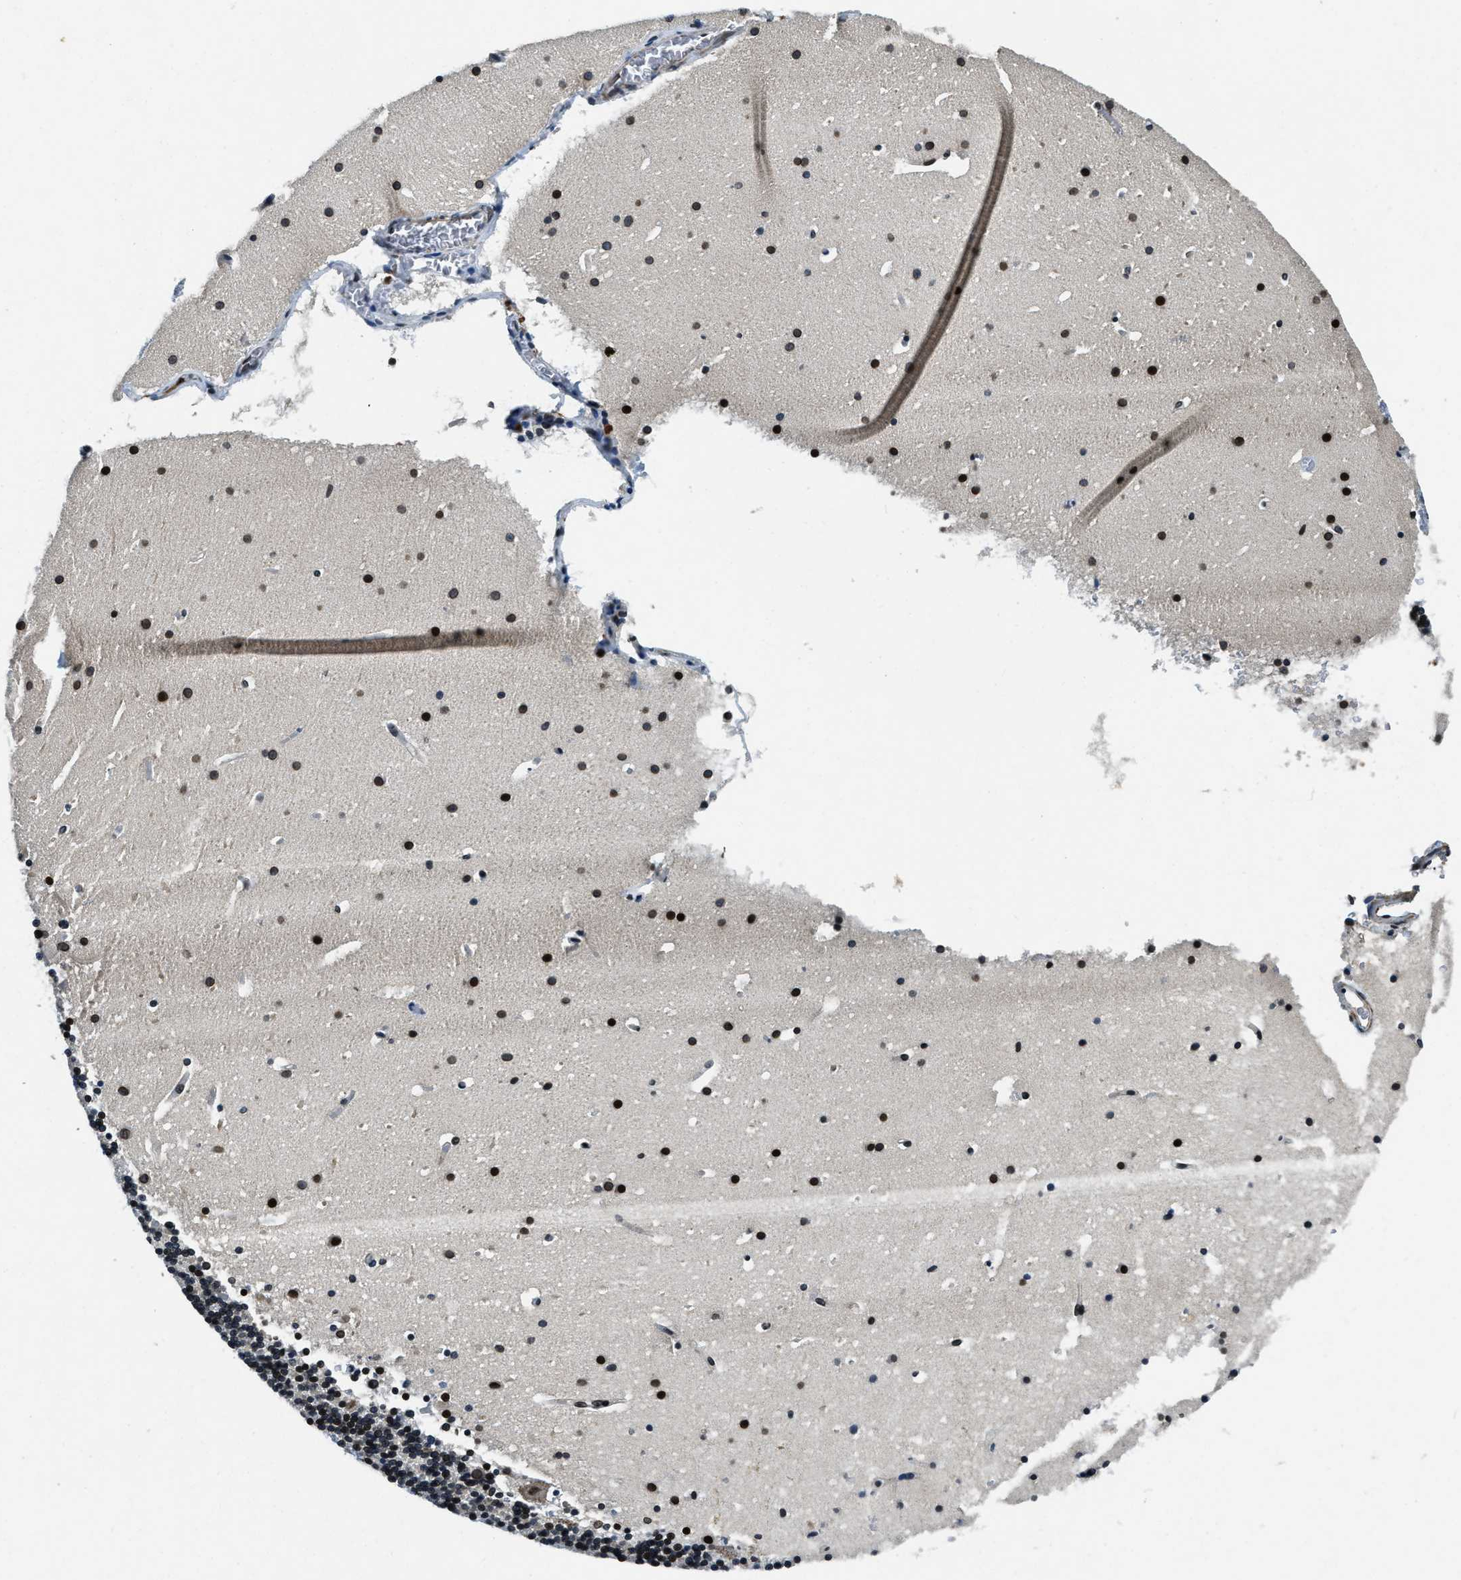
{"staining": {"intensity": "moderate", "quantity": "25%-75%", "location": "nuclear"}, "tissue": "cerebellum", "cell_type": "Cells in granular layer", "image_type": "normal", "snomed": [{"axis": "morphology", "description": "Normal tissue, NOS"}, {"axis": "topography", "description": "Cerebellum"}], "caption": "Approximately 25%-75% of cells in granular layer in unremarkable cerebellum reveal moderate nuclear protein expression as visualized by brown immunohistochemical staining.", "gene": "ZC3HC1", "patient": {"sex": "male", "age": 45}}